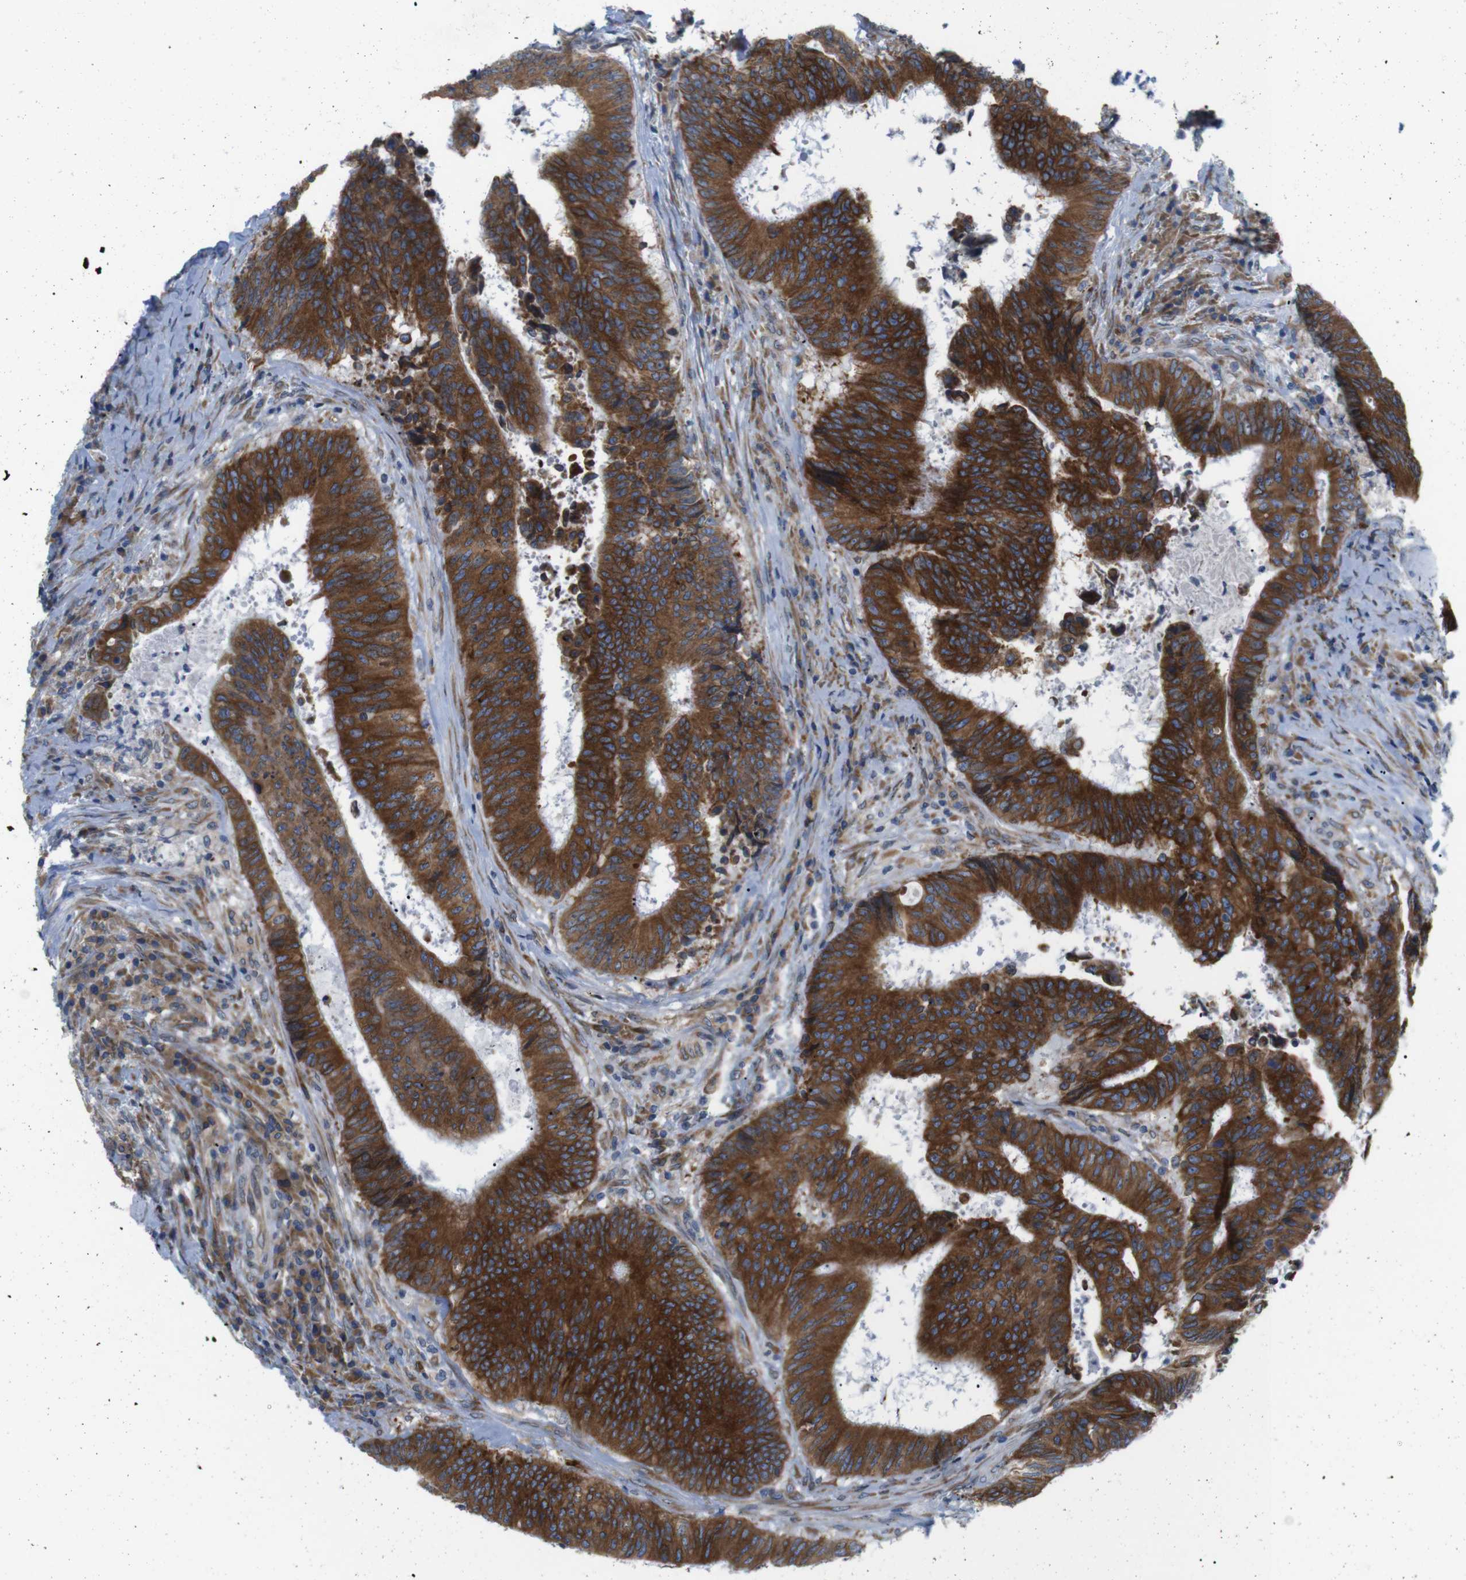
{"staining": {"intensity": "strong", "quantity": ">75%", "location": "cytoplasmic/membranous"}, "tissue": "colorectal cancer", "cell_type": "Tumor cells", "image_type": "cancer", "snomed": [{"axis": "morphology", "description": "Adenocarcinoma, NOS"}, {"axis": "topography", "description": "Rectum"}], "caption": "IHC (DAB (3,3'-diaminobenzidine)) staining of human colorectal cancer (adenocarcinoma) shows strong cytoplasmic/membranous protein positivity in about >75% of tumor cells.", "gene": "HACD3", "patient": {"sex": "male", "age": 72}}